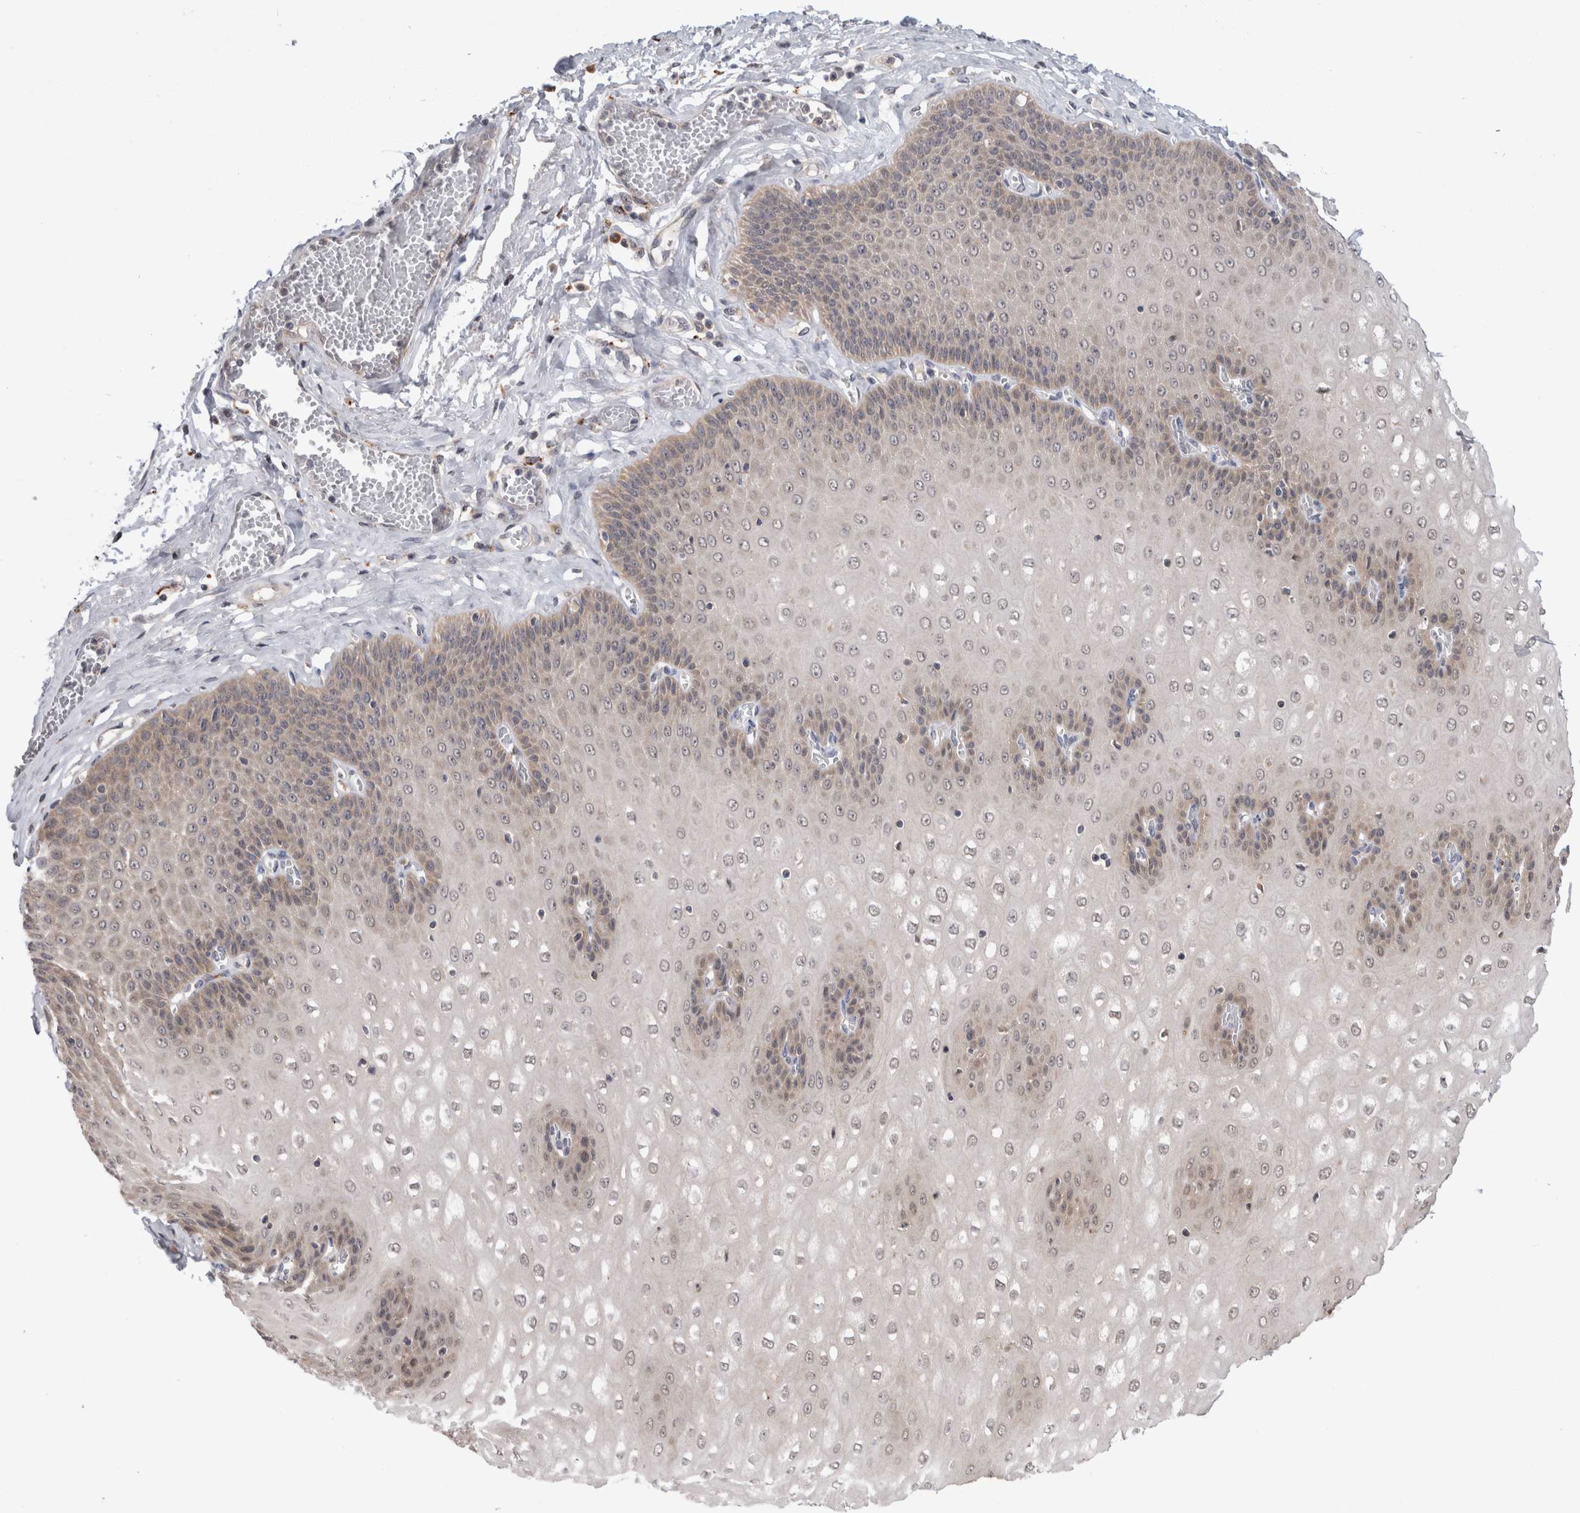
{"staining": {"intensity": "moderate", "quantity": "<25%", "location": "cytoplasmic/membranous"}, "tissue": "esophagus", "cell_type": "Squamous epithelial cells", "image_type": "normal", "snomed": [{"axis": "morphology", "description": "Normal tissue, NOS"}, {"axis": "topography", "description": "Esophagus"}], "caption": "Moderate cytoplasmic/membranous expression for a protein is present in approximately <25% of squamous epithelial cells of normal esophagus using immunohistochemistry (IHC).", "gene": "MRPL37", "patient": {"sex": "male", "age": 60}}